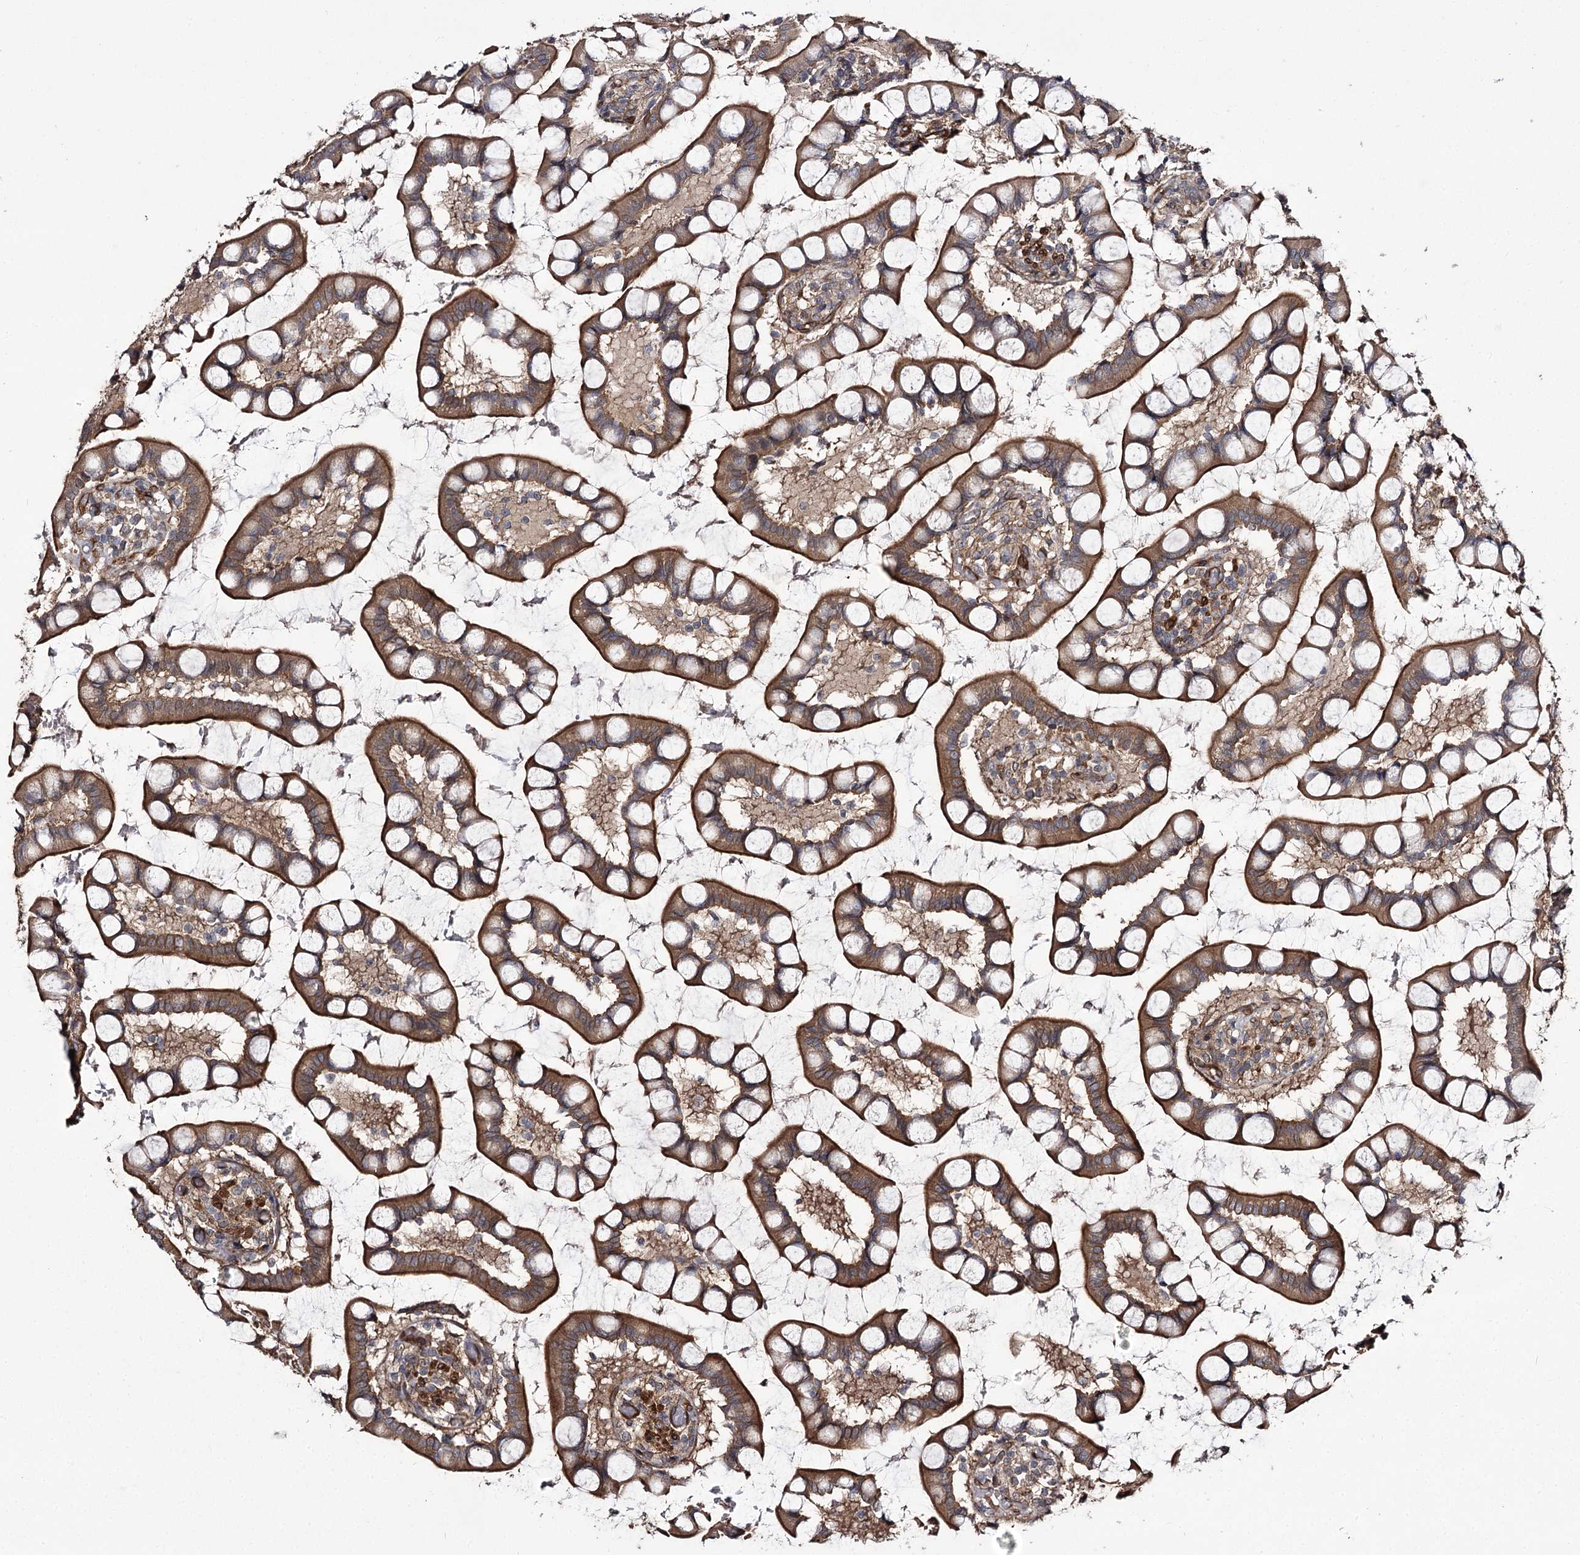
{"staining": {"intensity": "moderate", "quantity": ">75%", "location": "cytoplasmic/membranous"}, "tissue": "small intestine", "cell_type": "Glandular cells", "image_type": "normal", "snomed": [{"axis": "morphology", "description": "Normal tissue, NOS"}, {"axis": "topography", "description": "Small intestine"}], "caption": "A brown stain highlights moderate cytoplasmic/membranous positivity of a protein in glandular cells of unremarkable human small intestine.", "gene": "MYO1C", "patient": {"sex": "male", "age": 52}}